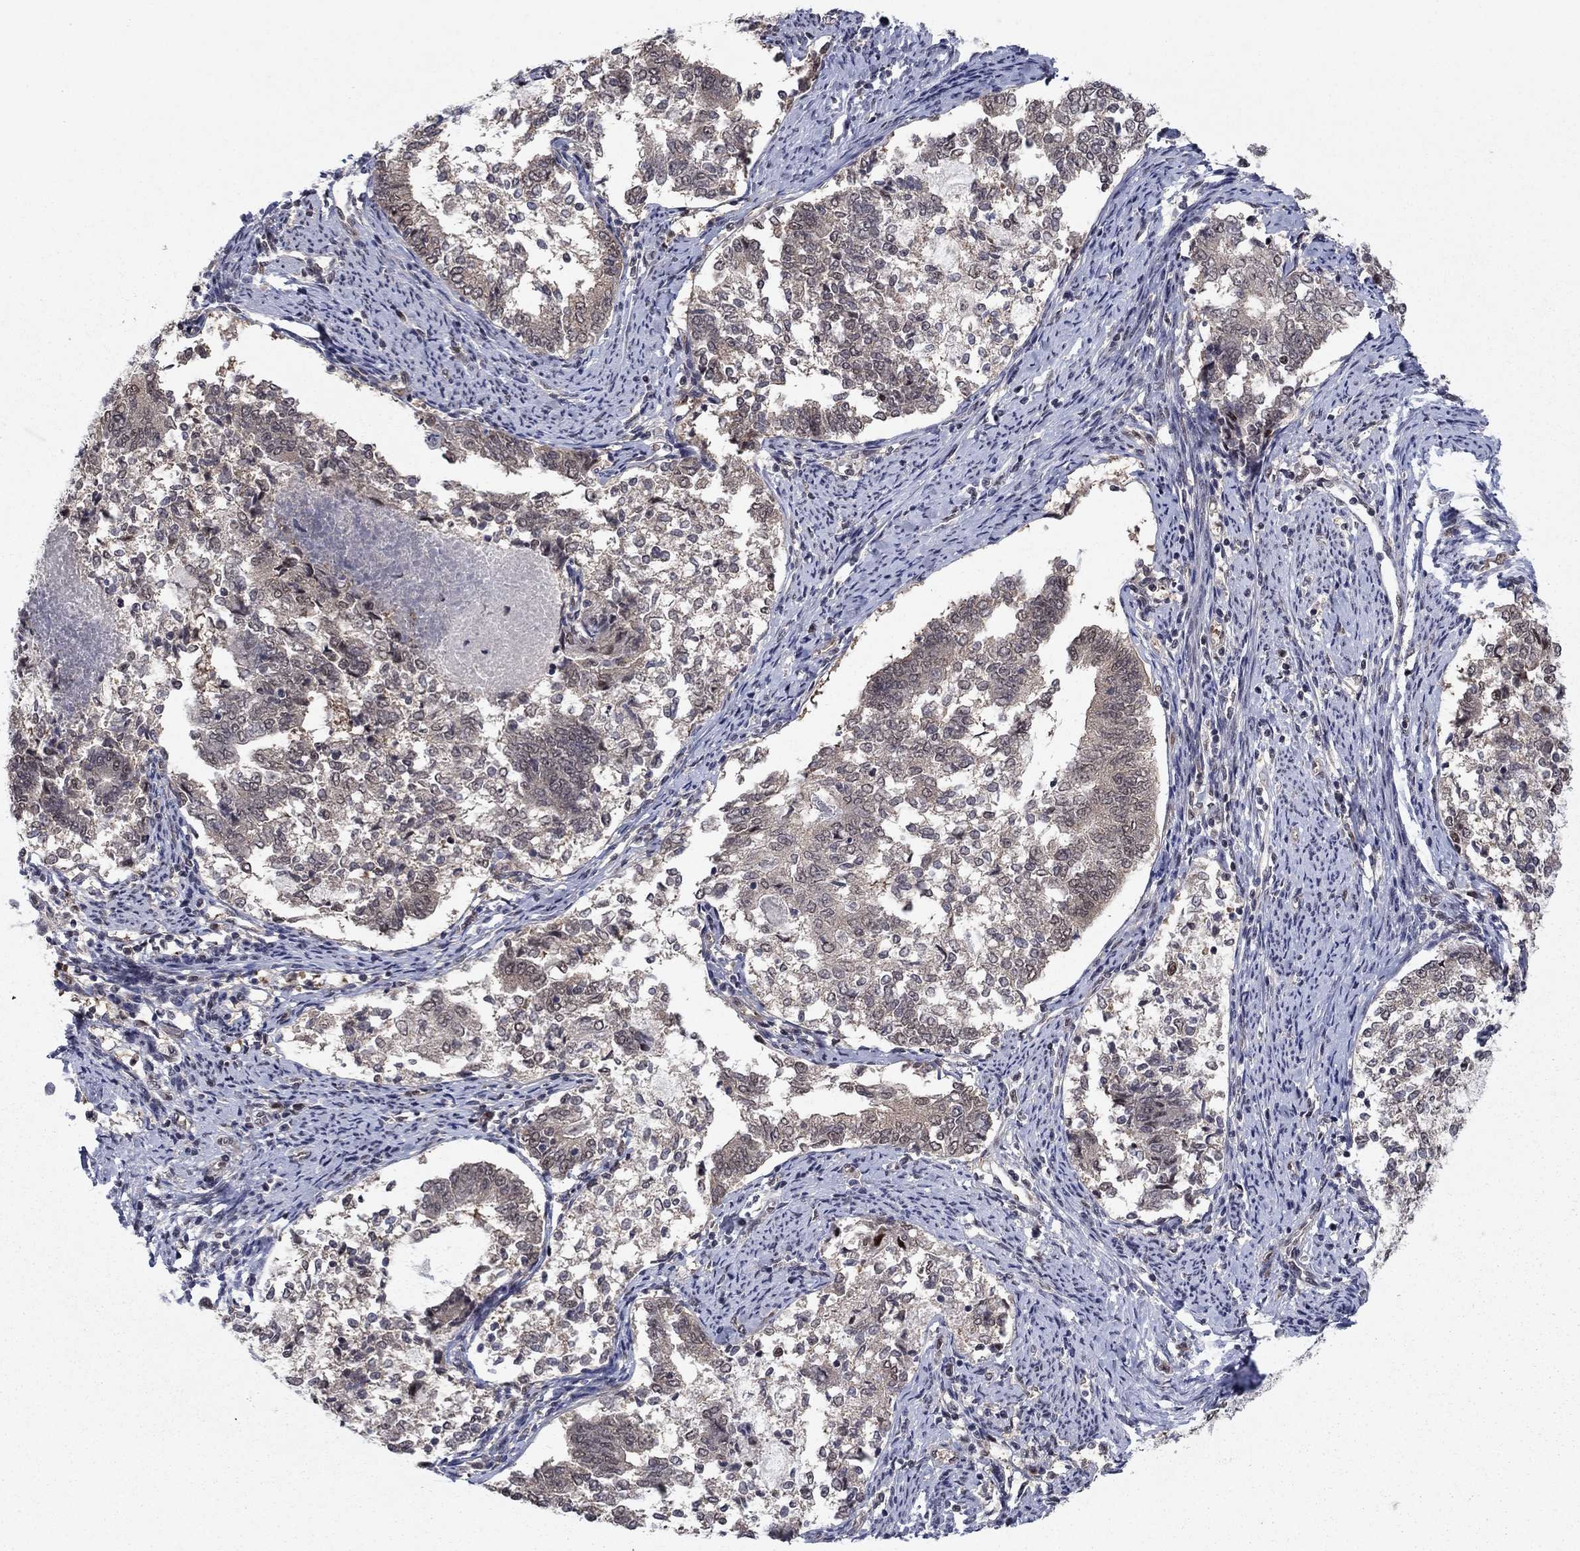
{"staining": {"intensity": "weak", "quantity": "<25%", "location": "nuclear"}, "tissue": "endometrial cancer", "cell_type": "Tumor cells", "image_type": "cancer", "snomed": [{"axis": "morphology", "description": "Adenocarcinoma, NOS"}, {"axis": "topography", "description": "Endometrium"}], "caption": "This histopathology image is of endometrial cancer (adenocarcinoma) stained with immunohistochemistry (IHC) to label a protein in brown with the nuclei are counter-stained blue. There is no expression in tumor cells. (DAB (3,3'-diaminobenzidine) IHC with hematoxylin counter stain).", "gene": "PSMC1", "patient": {"sex": "female", "age": 65}}